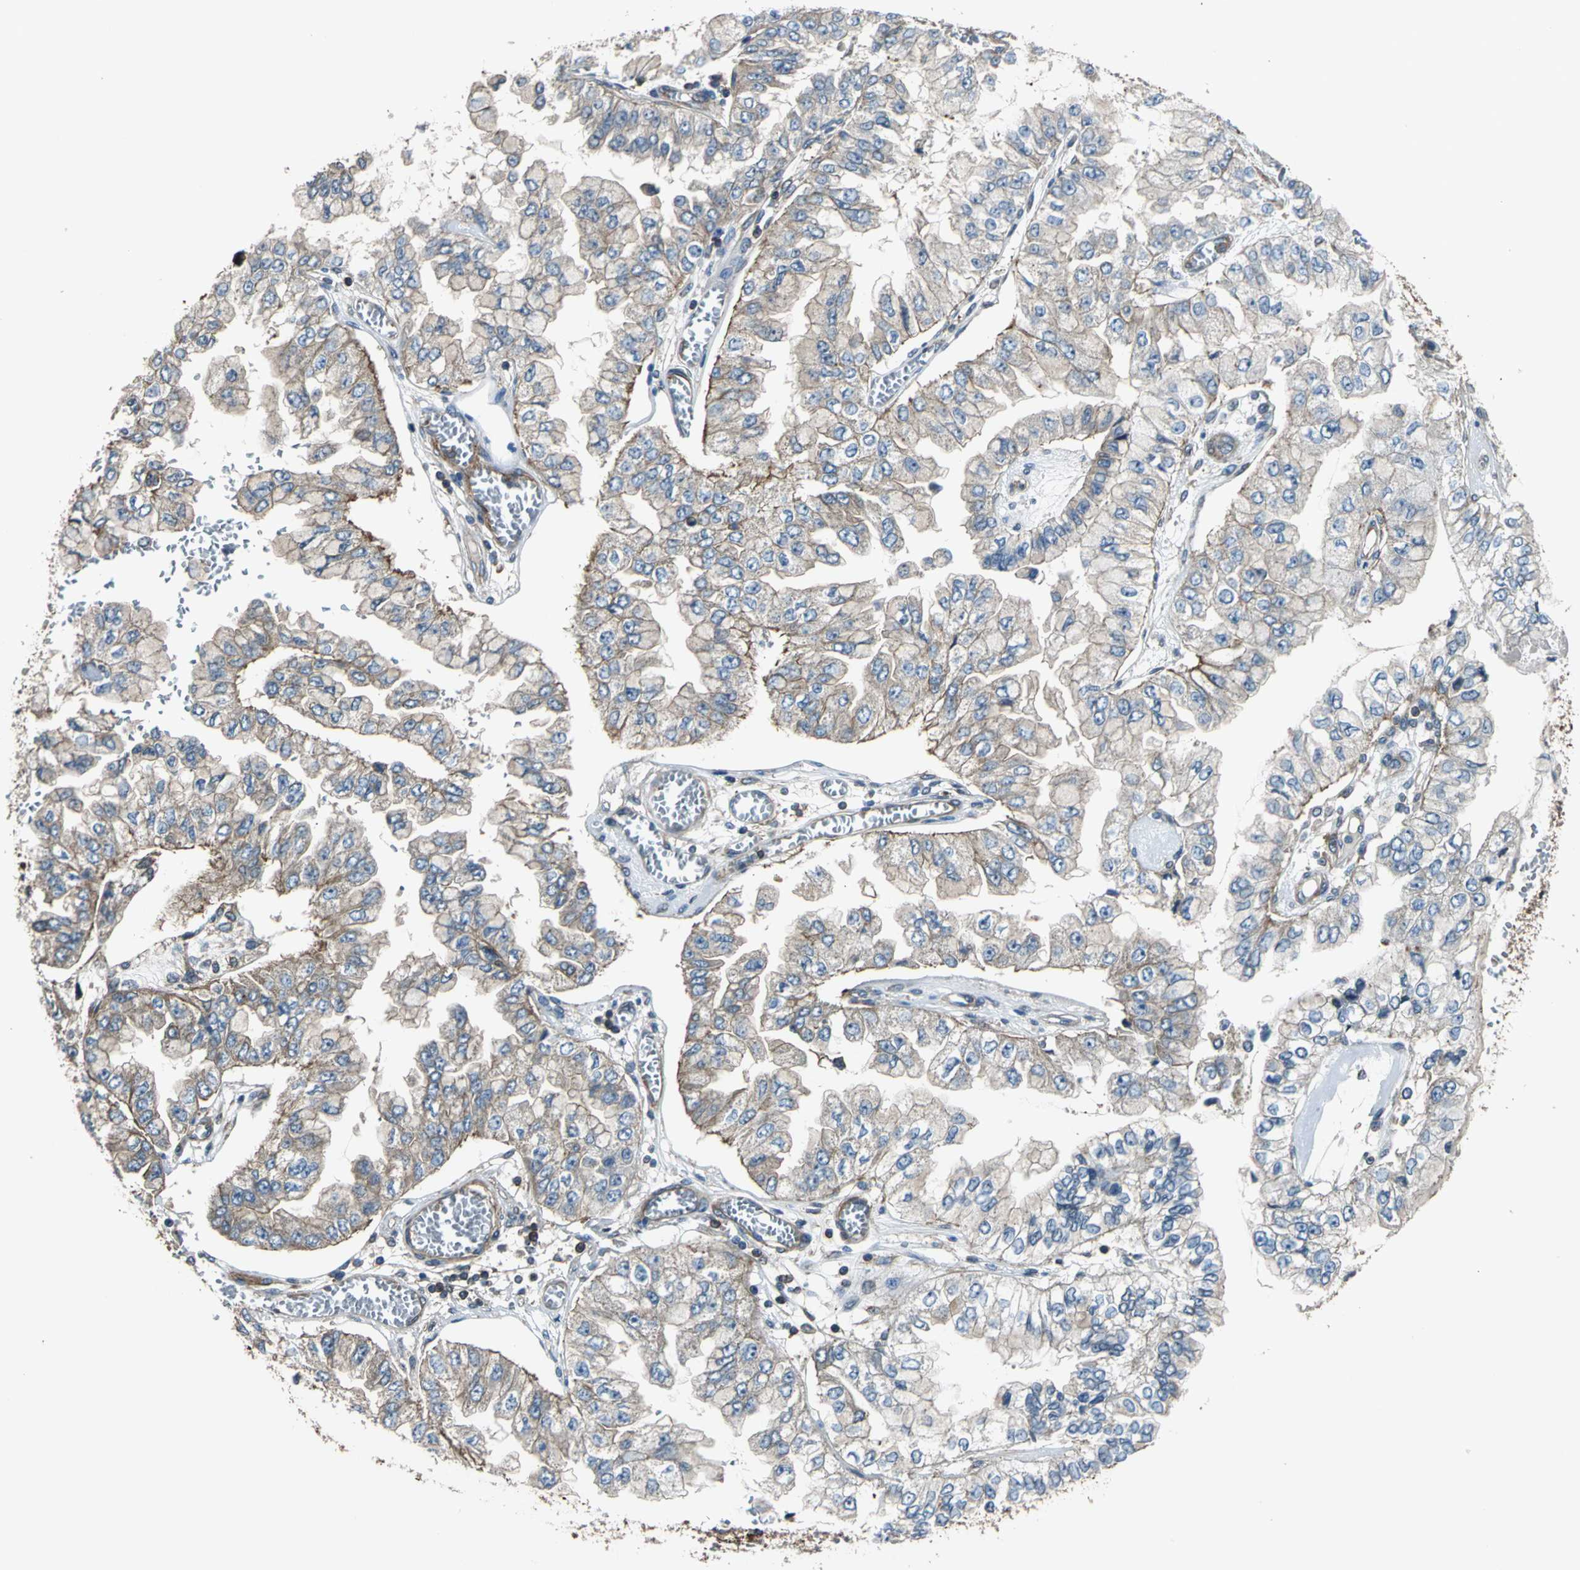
{"staining": {"intensity": "moderate", "quantity": "25%-75%", "location": "cytoplasmic/membranous"}, "tissue": "liver cancer", "cell_type": "Tumor cells", "image_type": "cancer", "snomed": [{"axis": "morphology", "description": "Cholangiocarcinoma"}, {"axis": "topography", "description": "Liver"}], "caption": "Tumor cells demonstrate moderate cytoplasmic/membranous staining in approximately 25%-75% of cells in liver cancer.", "gene": "PARVA", "patient": {"sex": "female", "age": 79}}